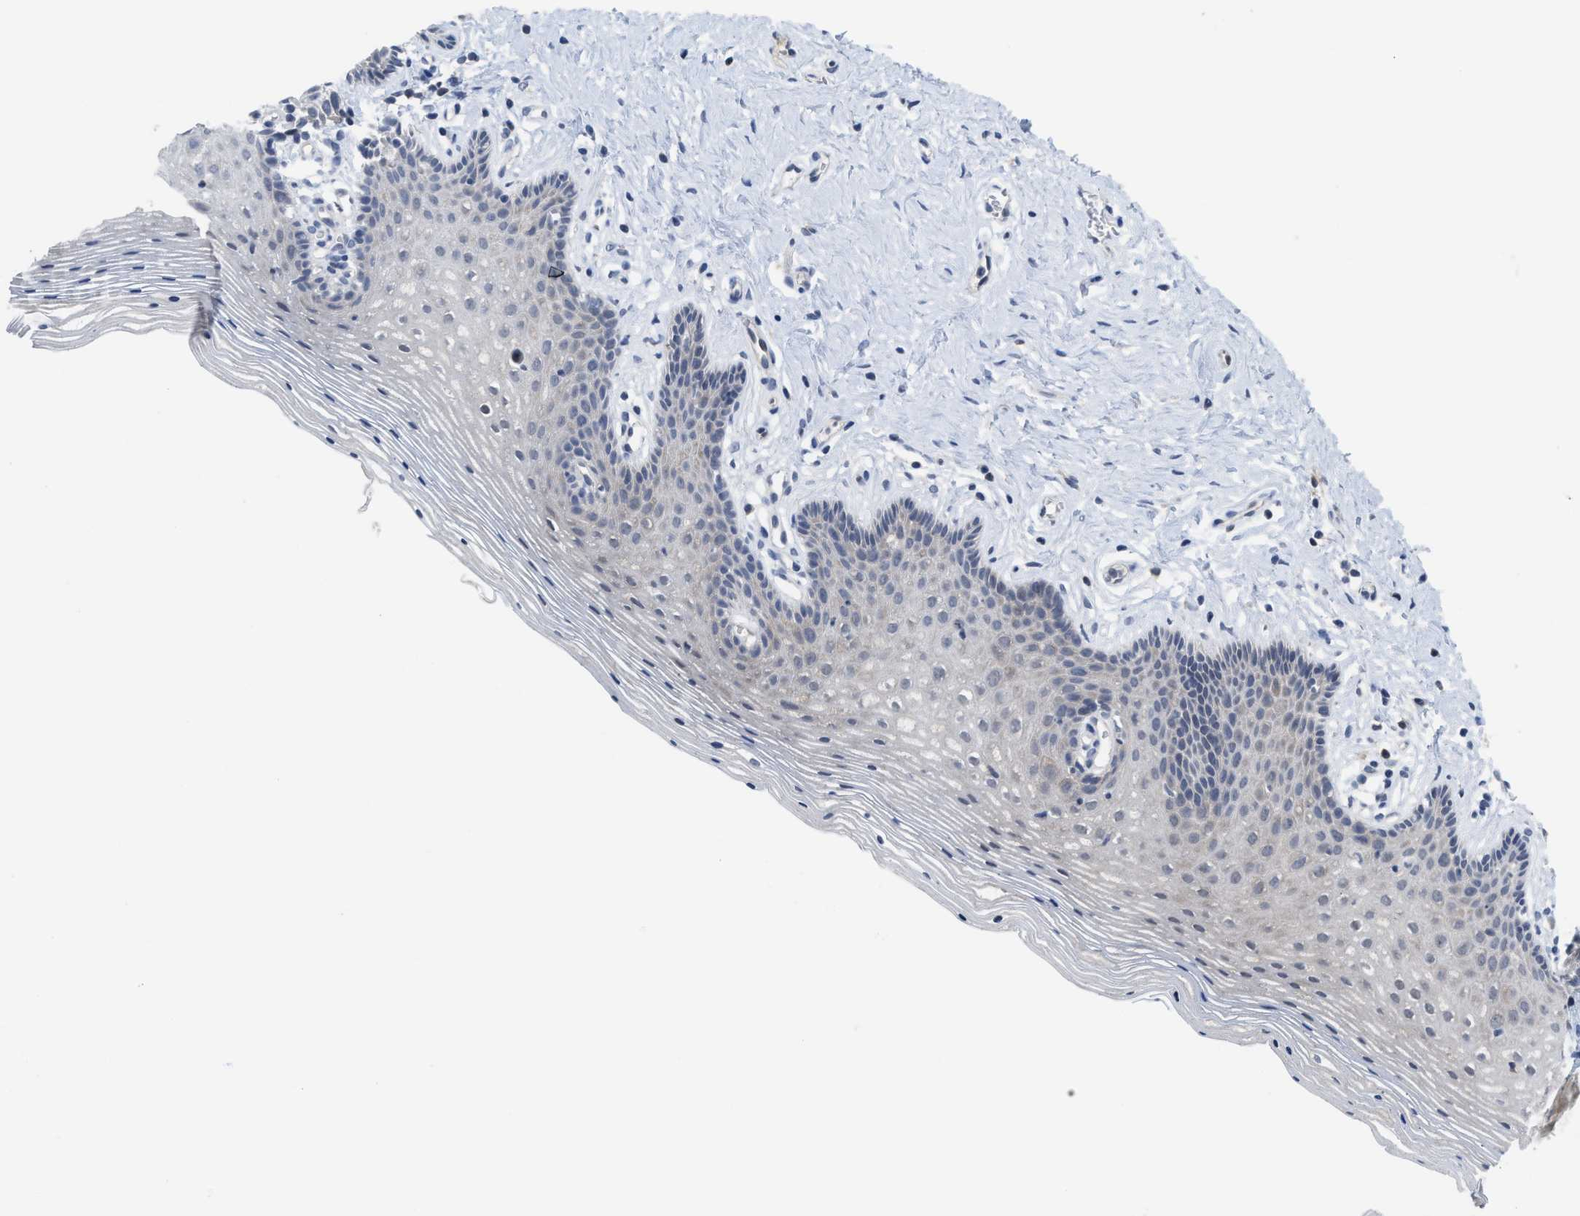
{"staining": {"intensity": "negative", "quantity": "none", "location": "none"}, "tissue": "vagina", "cell_type": "Squamous epithelial cells", "image_type": "normal", "snomed": [{"axis": "morphology", "description": "Normal tissue, NOS"}, {"axis": "topography", "description": "Vagina"}], "caption": "High power microscopy micrograph of an immunohistochemistry (IHC) micrograph of benign vagina, revealing no significant expression in squamous epithelial cells.", "gene": "LDAF1", "patient": {"sex": "female", "age": 32}}